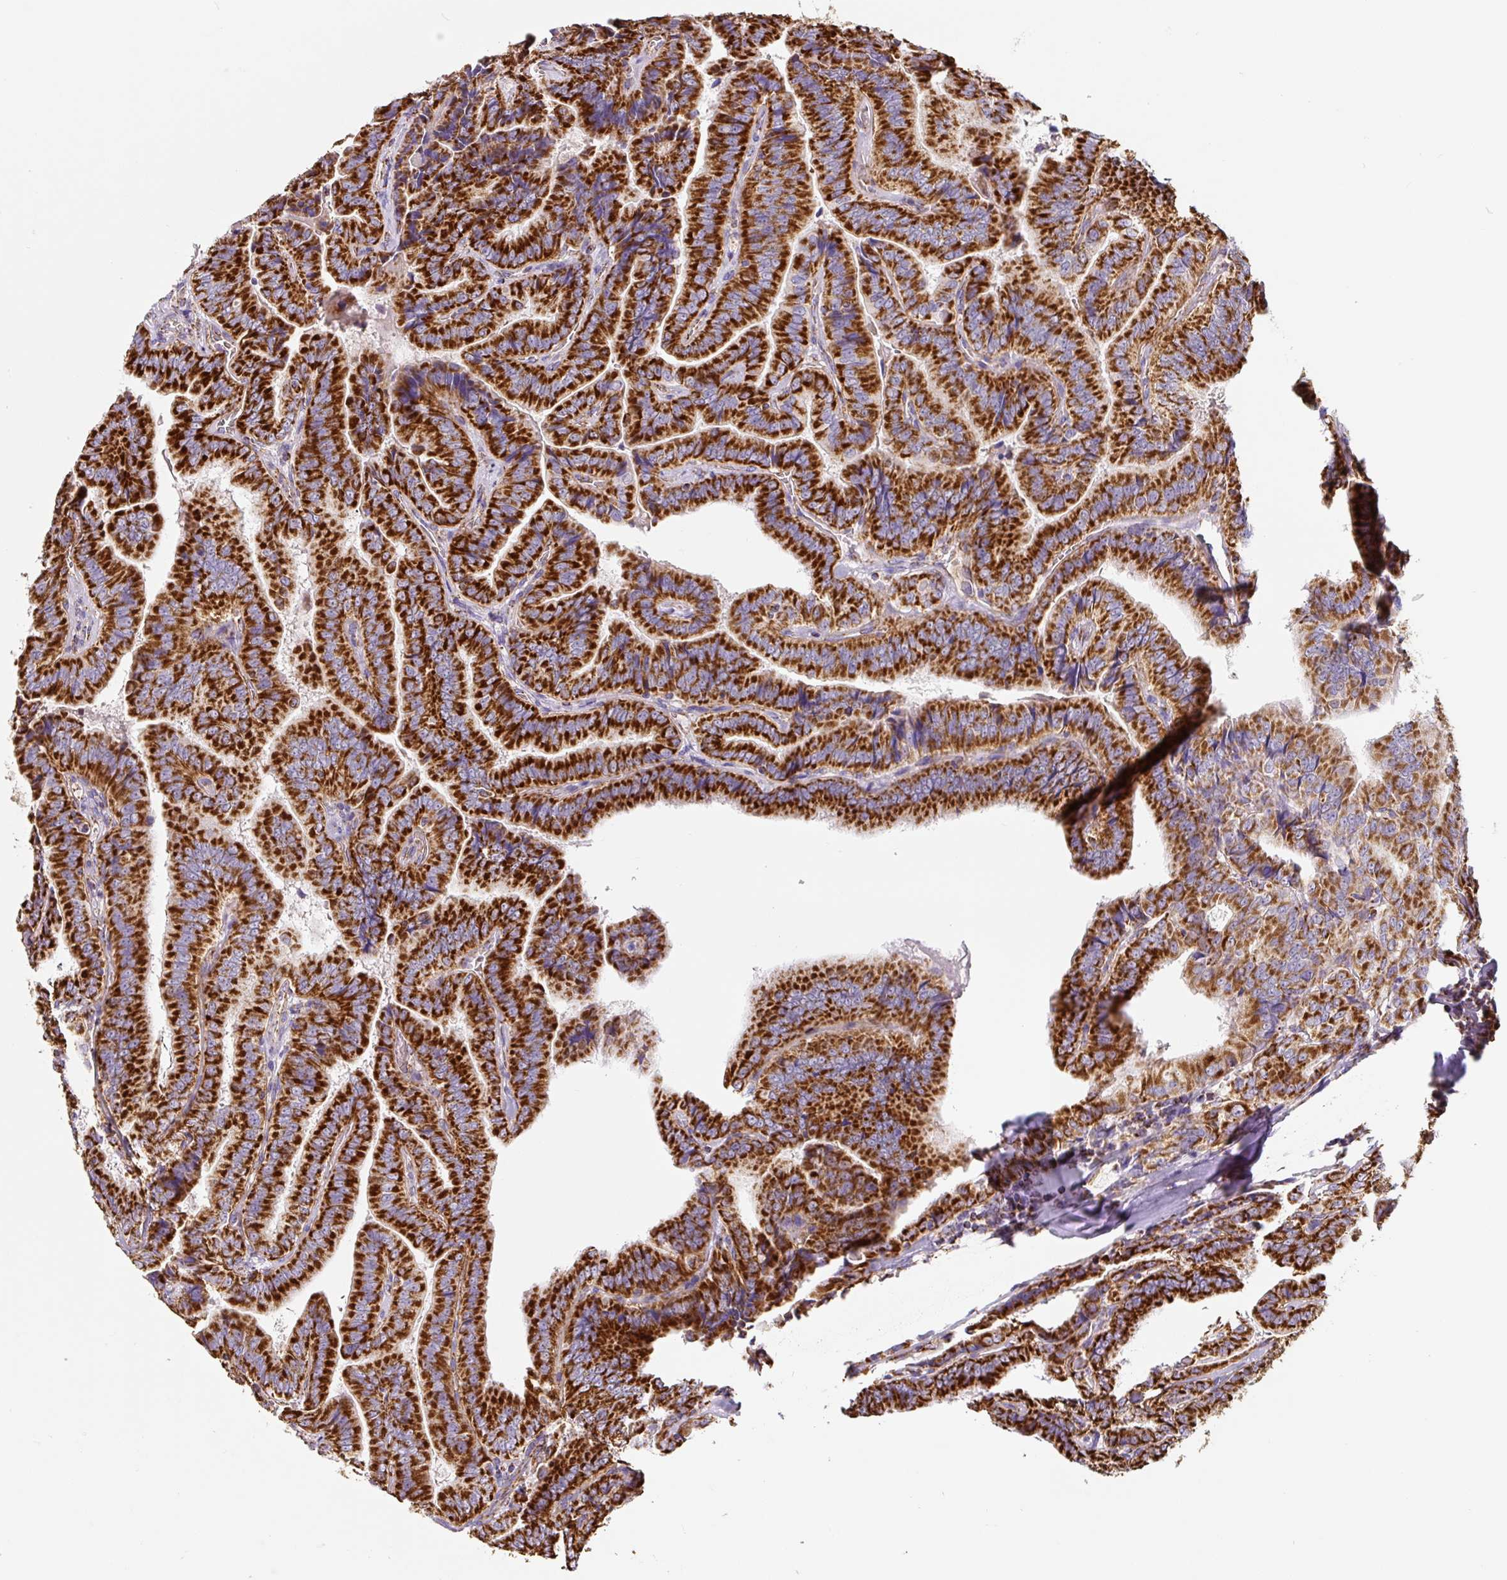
{"staining": {"intensity": "strong", "quantity": ">75%", "location": "cytoplasmic/membranous"}, "tissue": "thyroid cancer", "cell_type": "Tumor cells", "image_type": "cancer", "snomed": [{"axis": "morphology", "description": "Papillary adenocarcinoma, NOS"}, {"axis": "topography", "description": "Thyroid gland"}], "caption": "The histopathology image demonstrates a brown stain indicating the presence of a protein in the cytoplasmic/membranous of tumor cells in papillary adenocarcinoma (thyroid). (Brightfield microscopy of DAB IHC at high magnification).", "gene": "MT-CO2", "patient": {"sex": "male", "age": 61}}